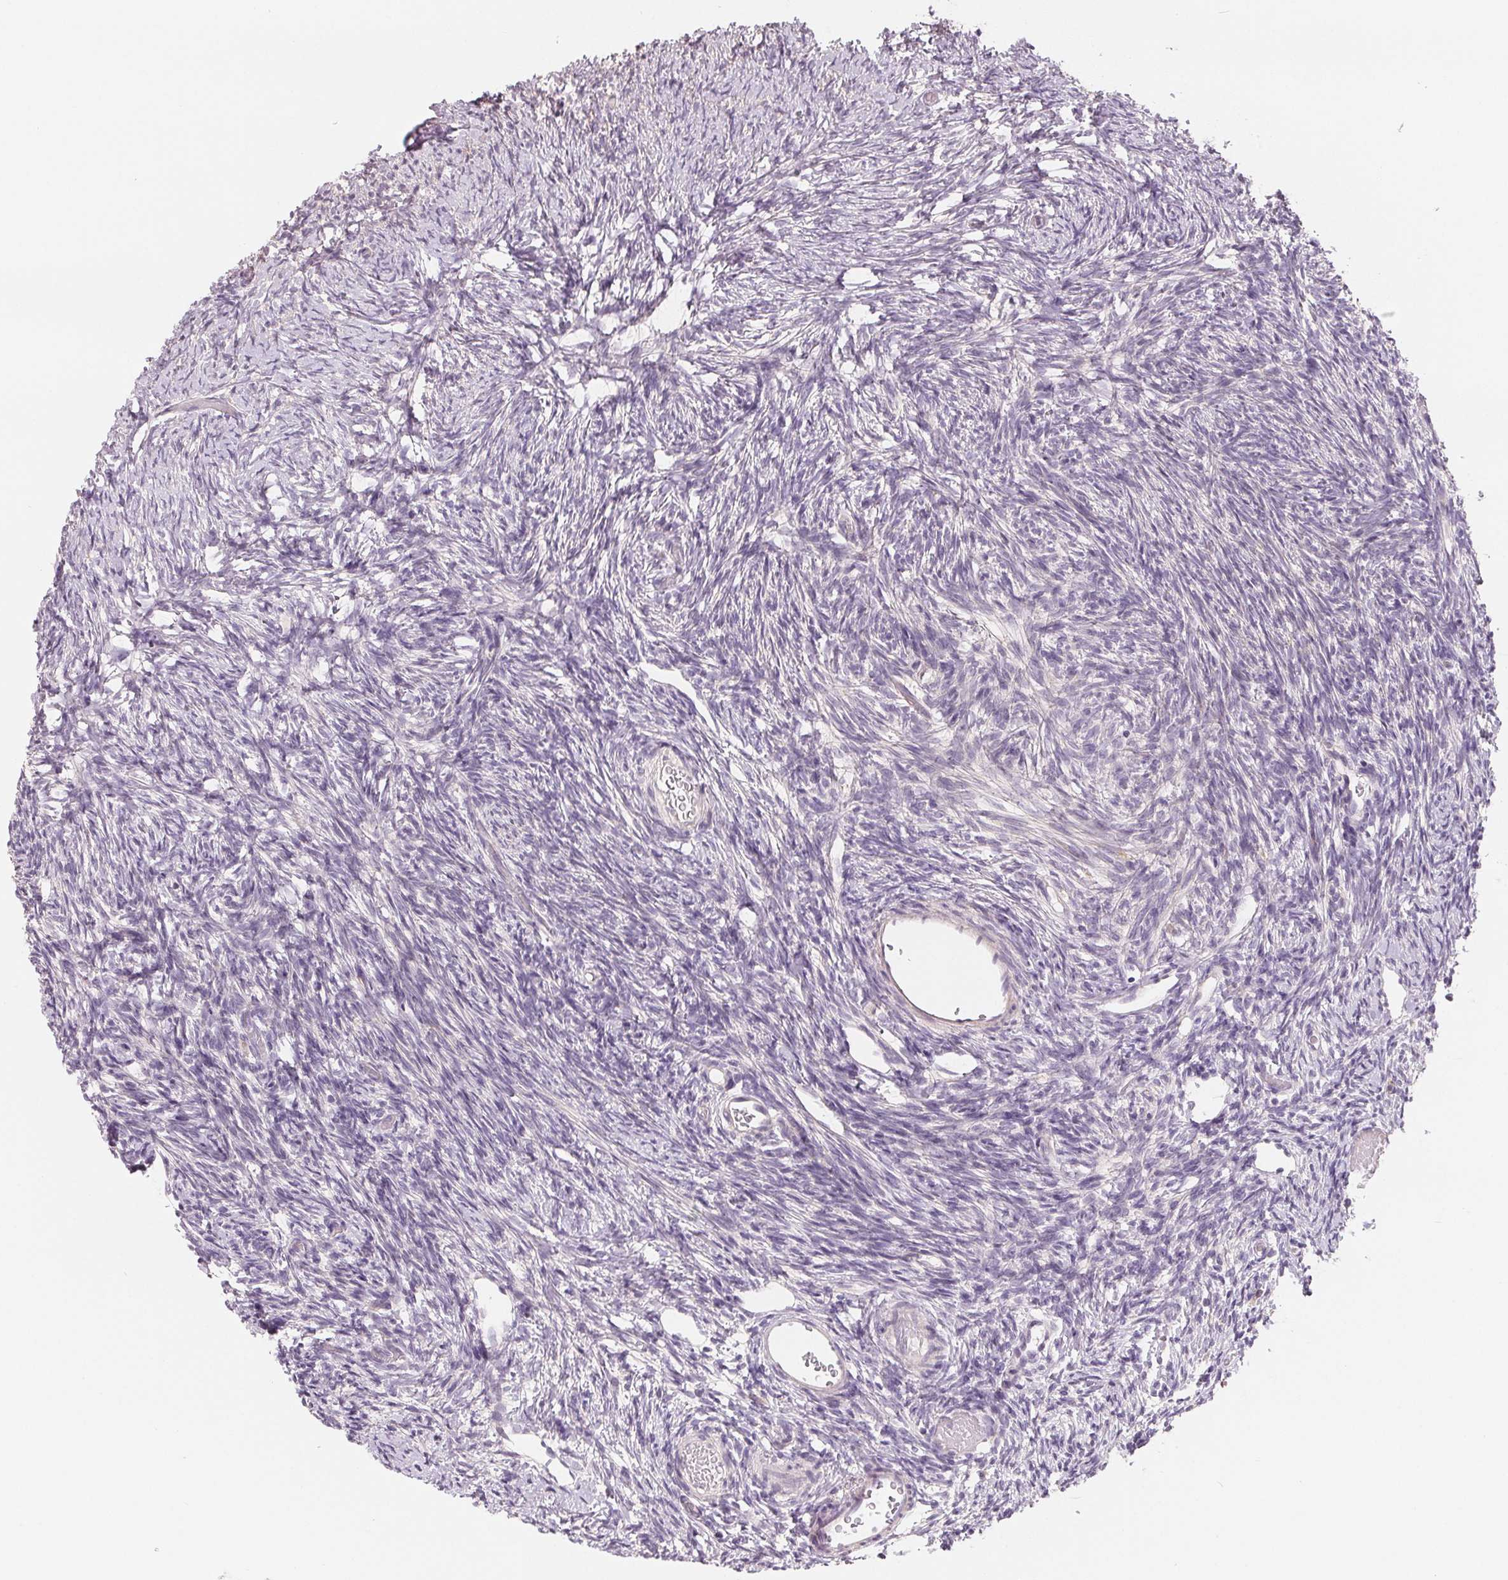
{"staining": {"intensity": "negative", "quantity": "none", "location": "none"}, "tissue": "ovary", "cell_type": "Ovarian stroma cells", "image_type": "normal", "snomed": [{"axis": "morphology", "description": "Normal tissue, NOS"}, {"axis": "topography", "description": "Ovary"}], "caption": "Immunohistochemistry photomicrograph of normal ovary stained for a protein (brown), which demonstrates no expression in ovarian stroma cells. Nuclei are stained in blue.", "gene": "VTCN1", "patient": {"sex": "female", "age": 39}}